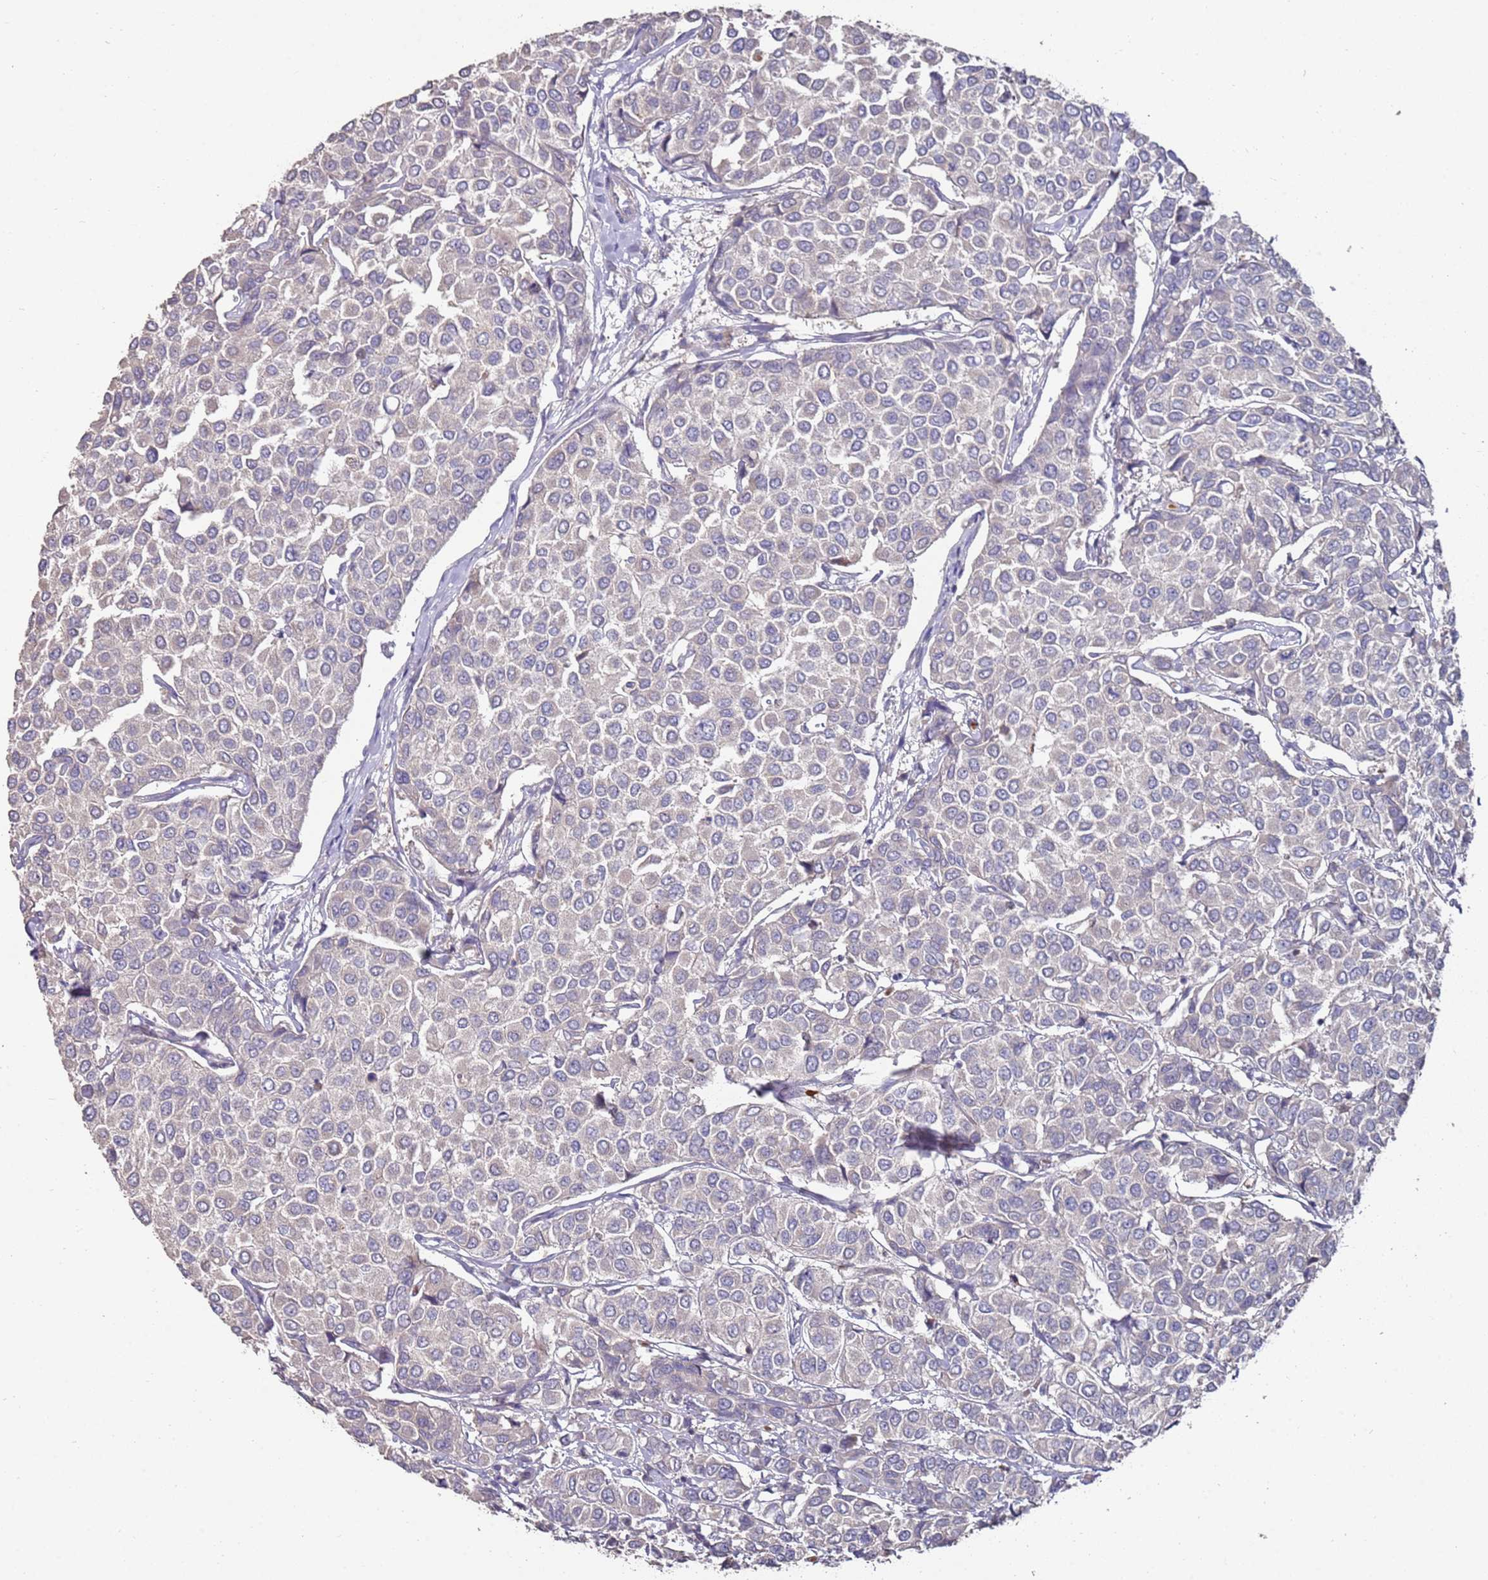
{"staining": {"intensity": "negative", "quantity": "none", "location": "none"}, "tissue": "breast cancer", "cell_type": "Tumor cells", "image_type": "cancer", "snomed": [{"axis": "morphology", "description": "Duct carcinoma"}, {"axis": "topography", "description": "Breast"}], "caption": "High magnification brightfield microscopy of breast cancer (infiltrating ductal carcinoma) stained with DAB (brown) and counterstained with hematoxylin (blue): tumor cells show no significant positivity.", "gene": "LACC1", "patient": {"sex": "female", "age": 55}}